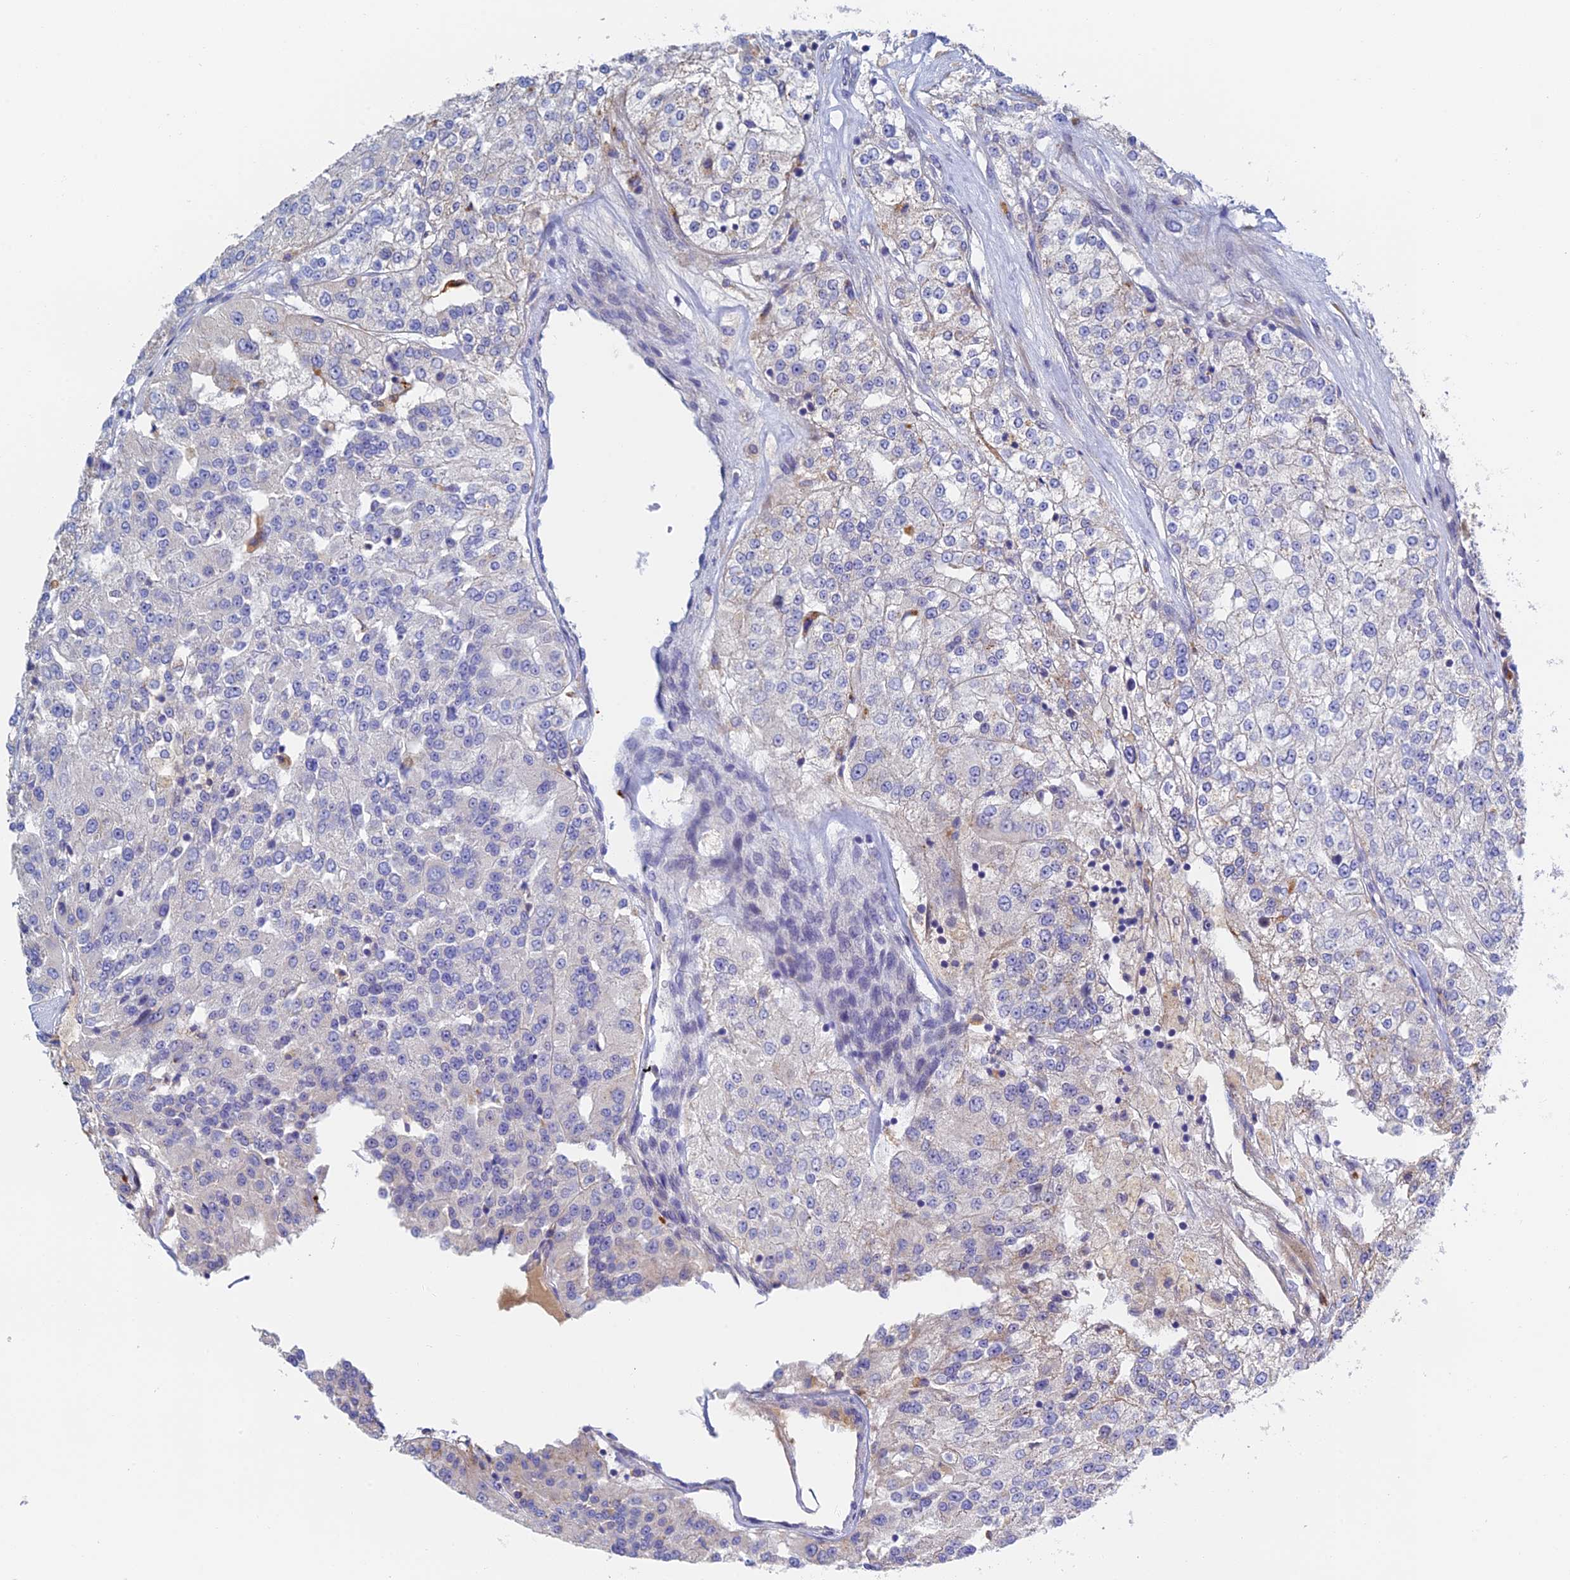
{"staining": {"intensity": "negative", "quantity": "none", "location": "none"}, "tissue": "renal cancer", "cell_type": "Tumor cells", "image_type": "cancer", "snomed": [{"axis": "morphology", "description": "Adenocarcinoma, NOS"}, {"axis": "topography", "description": "Kidney"}], "caption": "Tumor cells show no significant expression in adenocarcinoma (renal).", "gene": "RPGRIP1L", "patient": {"sex": "female", "age": 63}}